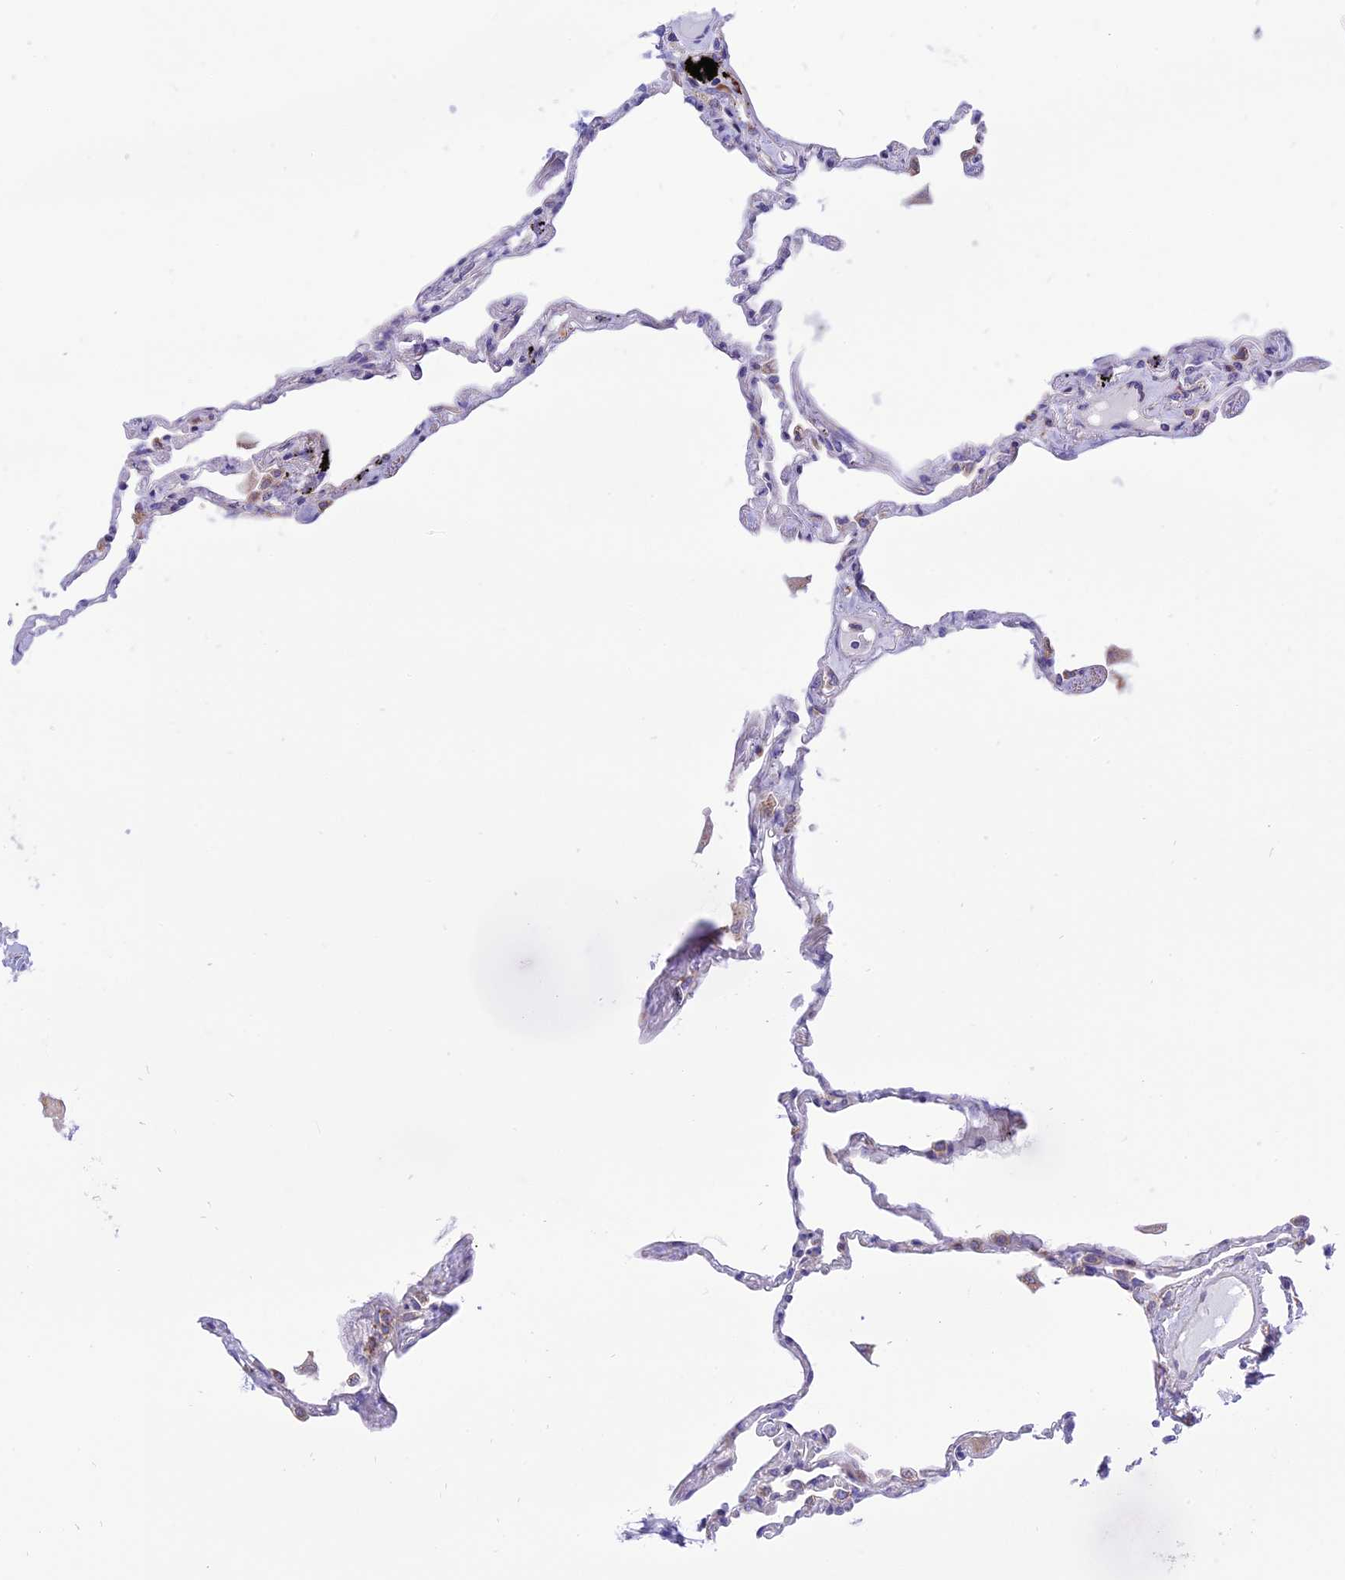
{"staining": {"intensity": "weak", "quantity": "<25%", "location": "cytoplasmic/membranous"}, "tissue": "lung", "cell_type": "Alveolar cells", "image_type": "normal", "snomed": [{"axis": "morphology", "description": "Normal tissue, NOS"}, {"axis": "topography", "description": "Lung"}], "caption": "DAB immunohistochemical staining of normal human lung exhibits no significant expression in alveolar cells. (DAB (3,3'-diaminobenzidine) immunohistochemistry visualized using brightfield microscopy, high magnification).", "gene": "ARMCX6", "patient": {"sex": "female", "age": 67}}